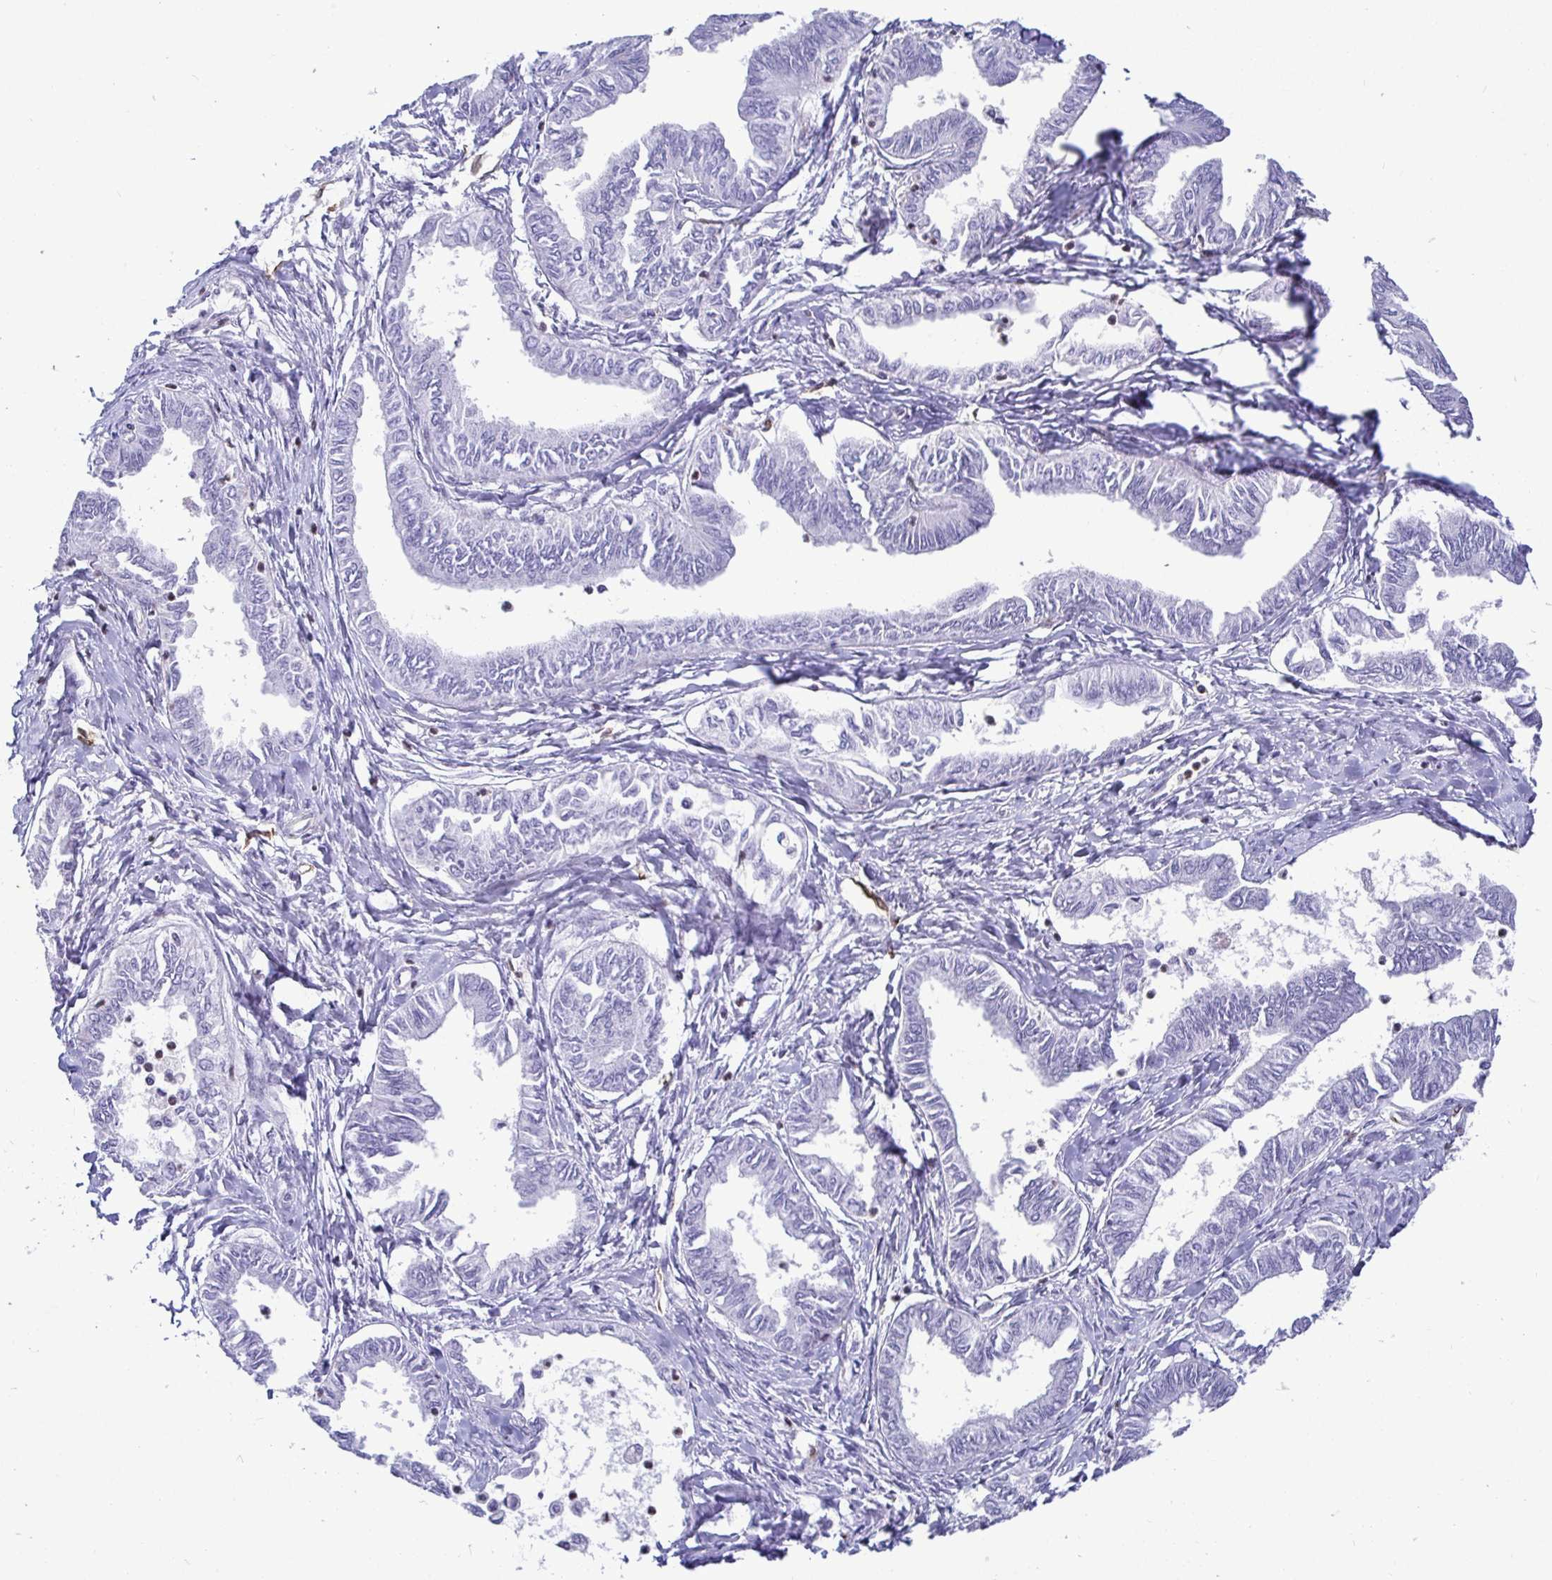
{"staining": {"intensity": "negative", "quantity": "none", "location": "none"}, "tissue": "ovarian cancer", "cell_type": "Tumor cells", "image_type": "cancer", "snomed": [{"axis": "morphology", "description": "Carcinoma, endometroid"}, {"axis": "topography", "description": "Ovary"}], "caption": "IHC of human ovarian endometroid carcinoma demonstrates no expression in tumor cells.", "gene": "TP53I11", "patient": {"sex": "female", "age": 70}}